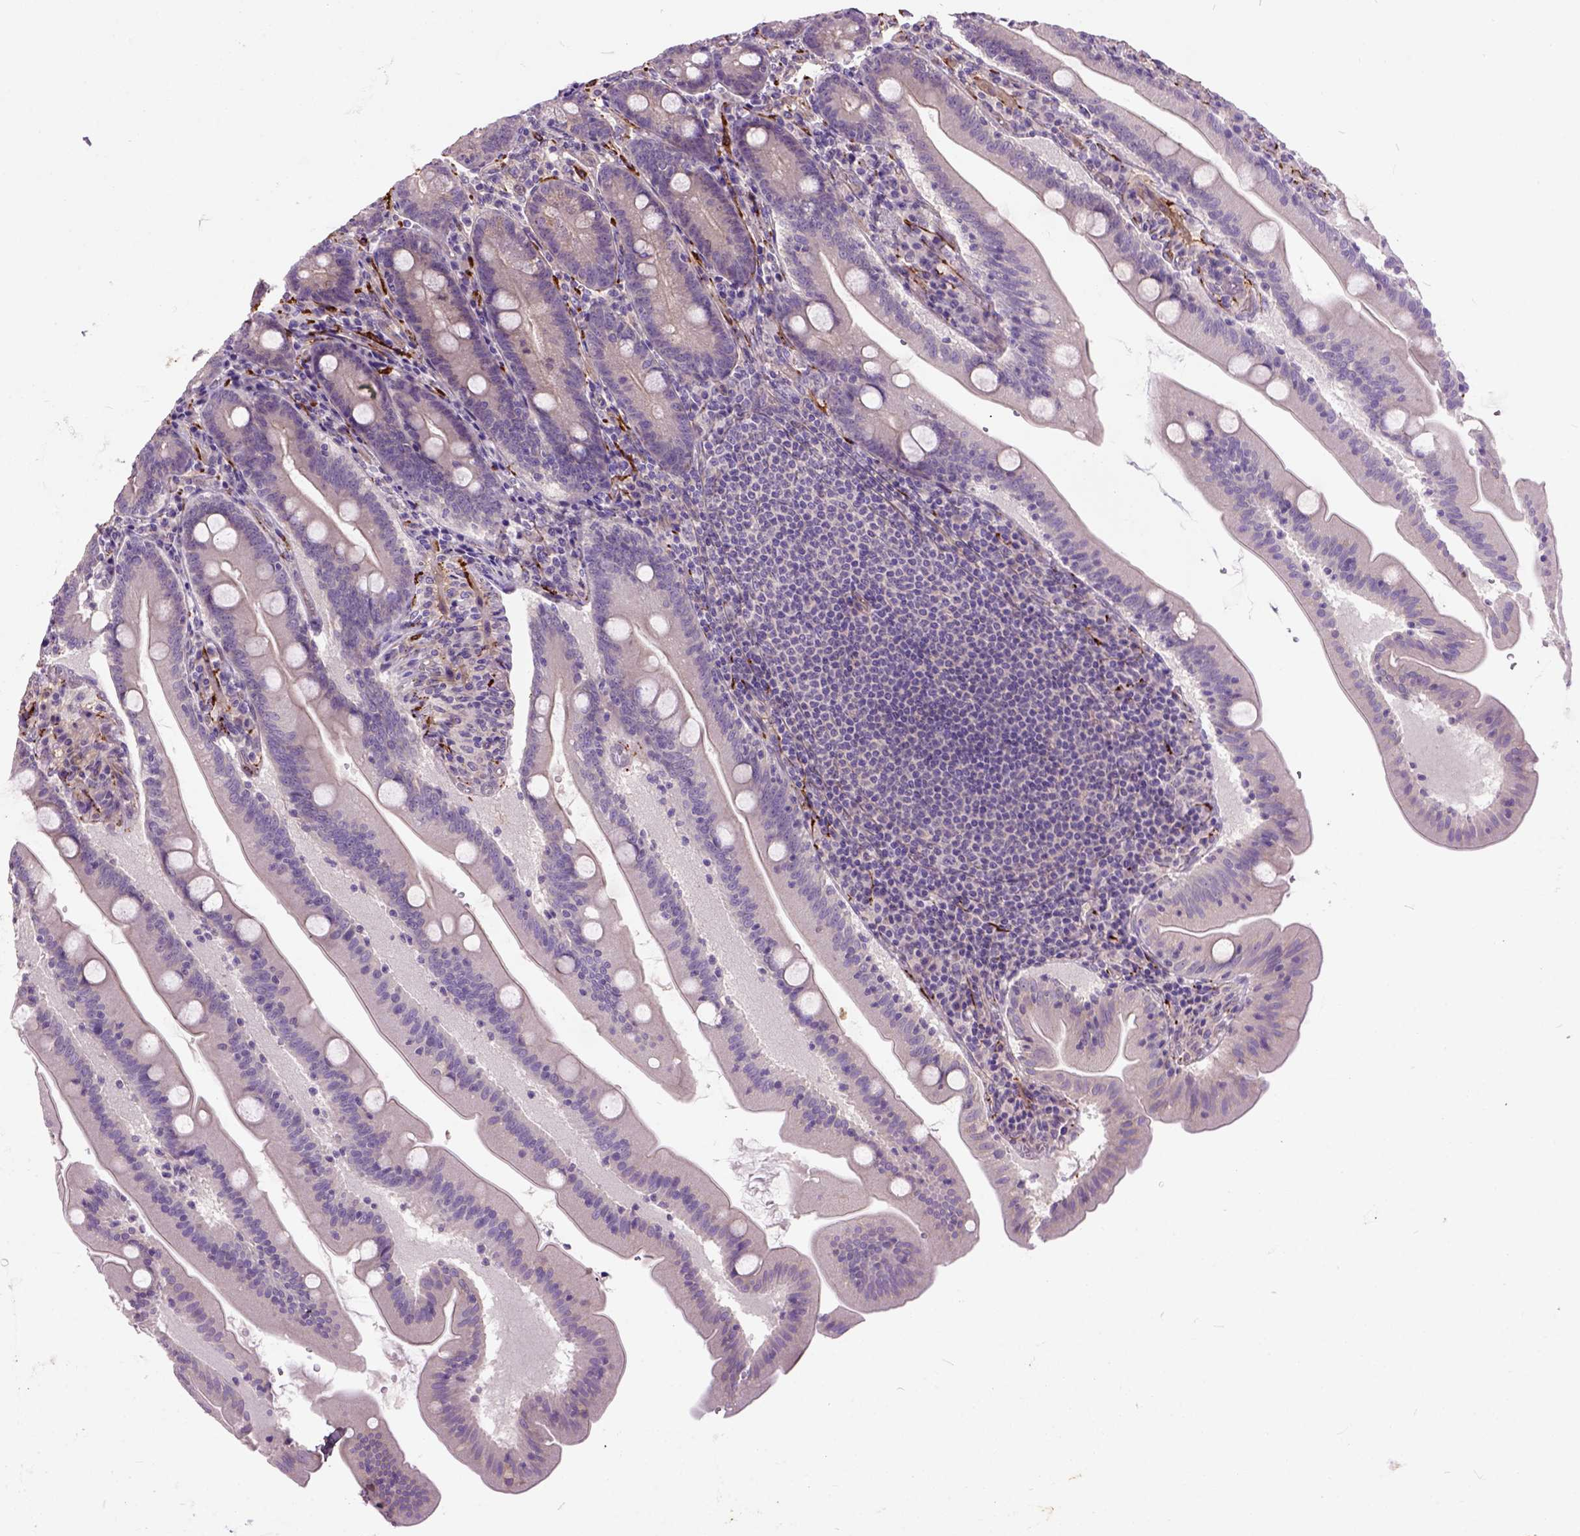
{"staining": {"intensity": "negative", "quantity": "none", "location": "none"}, "tissue": "small intestine", "cell_type": "Glandular cells", "image_type": "normal", "snomed": [{"axis": "morphology", "description": "Normal tissue, NOS"}, {"axis": "topography", "description": "Small intestine"}], "caption": "The photomicrograph shows no significant staining in glandular cells of small intestine.", "gene": "MAPT", "patient": {"sex": "male", "age": 37}}